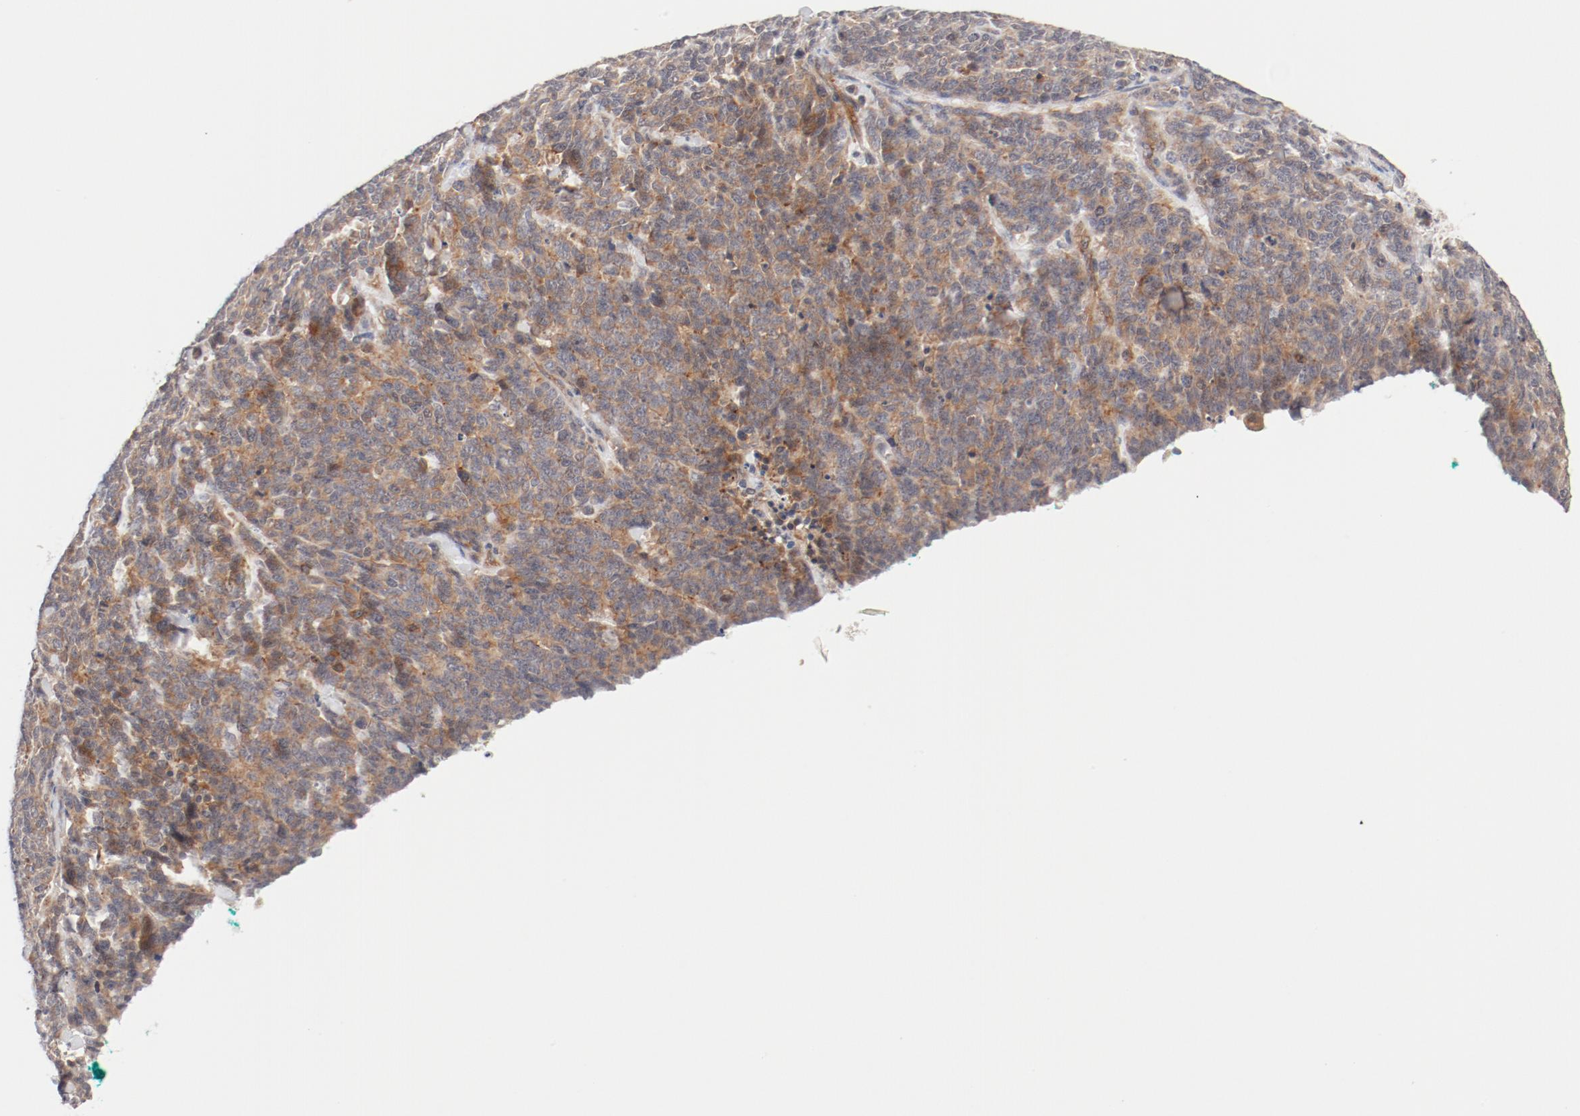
{"staining": {"intensity": "strong", "quantity": ">75%", "location": "cytoplasmic/membranous"}, "tissue": "lung cancer", "cell_type": "Tumor cells", "image_type": "cancer", "snomed": [{"axis": "morphology", "description": "Neoplasm, malignant, NOS"}, {"axis": "topography", "description": "Lung"}], "caption": "Tumor cells show high levels of strong cytoplasmic/membranous expression in about >75% of cells in lung cancer (malignant neoplasm). The protein is shown in brown color, while the nuclei are stained blue.", "gene": "ZNF267", "patient": {"sex": "female", "age": 58}}